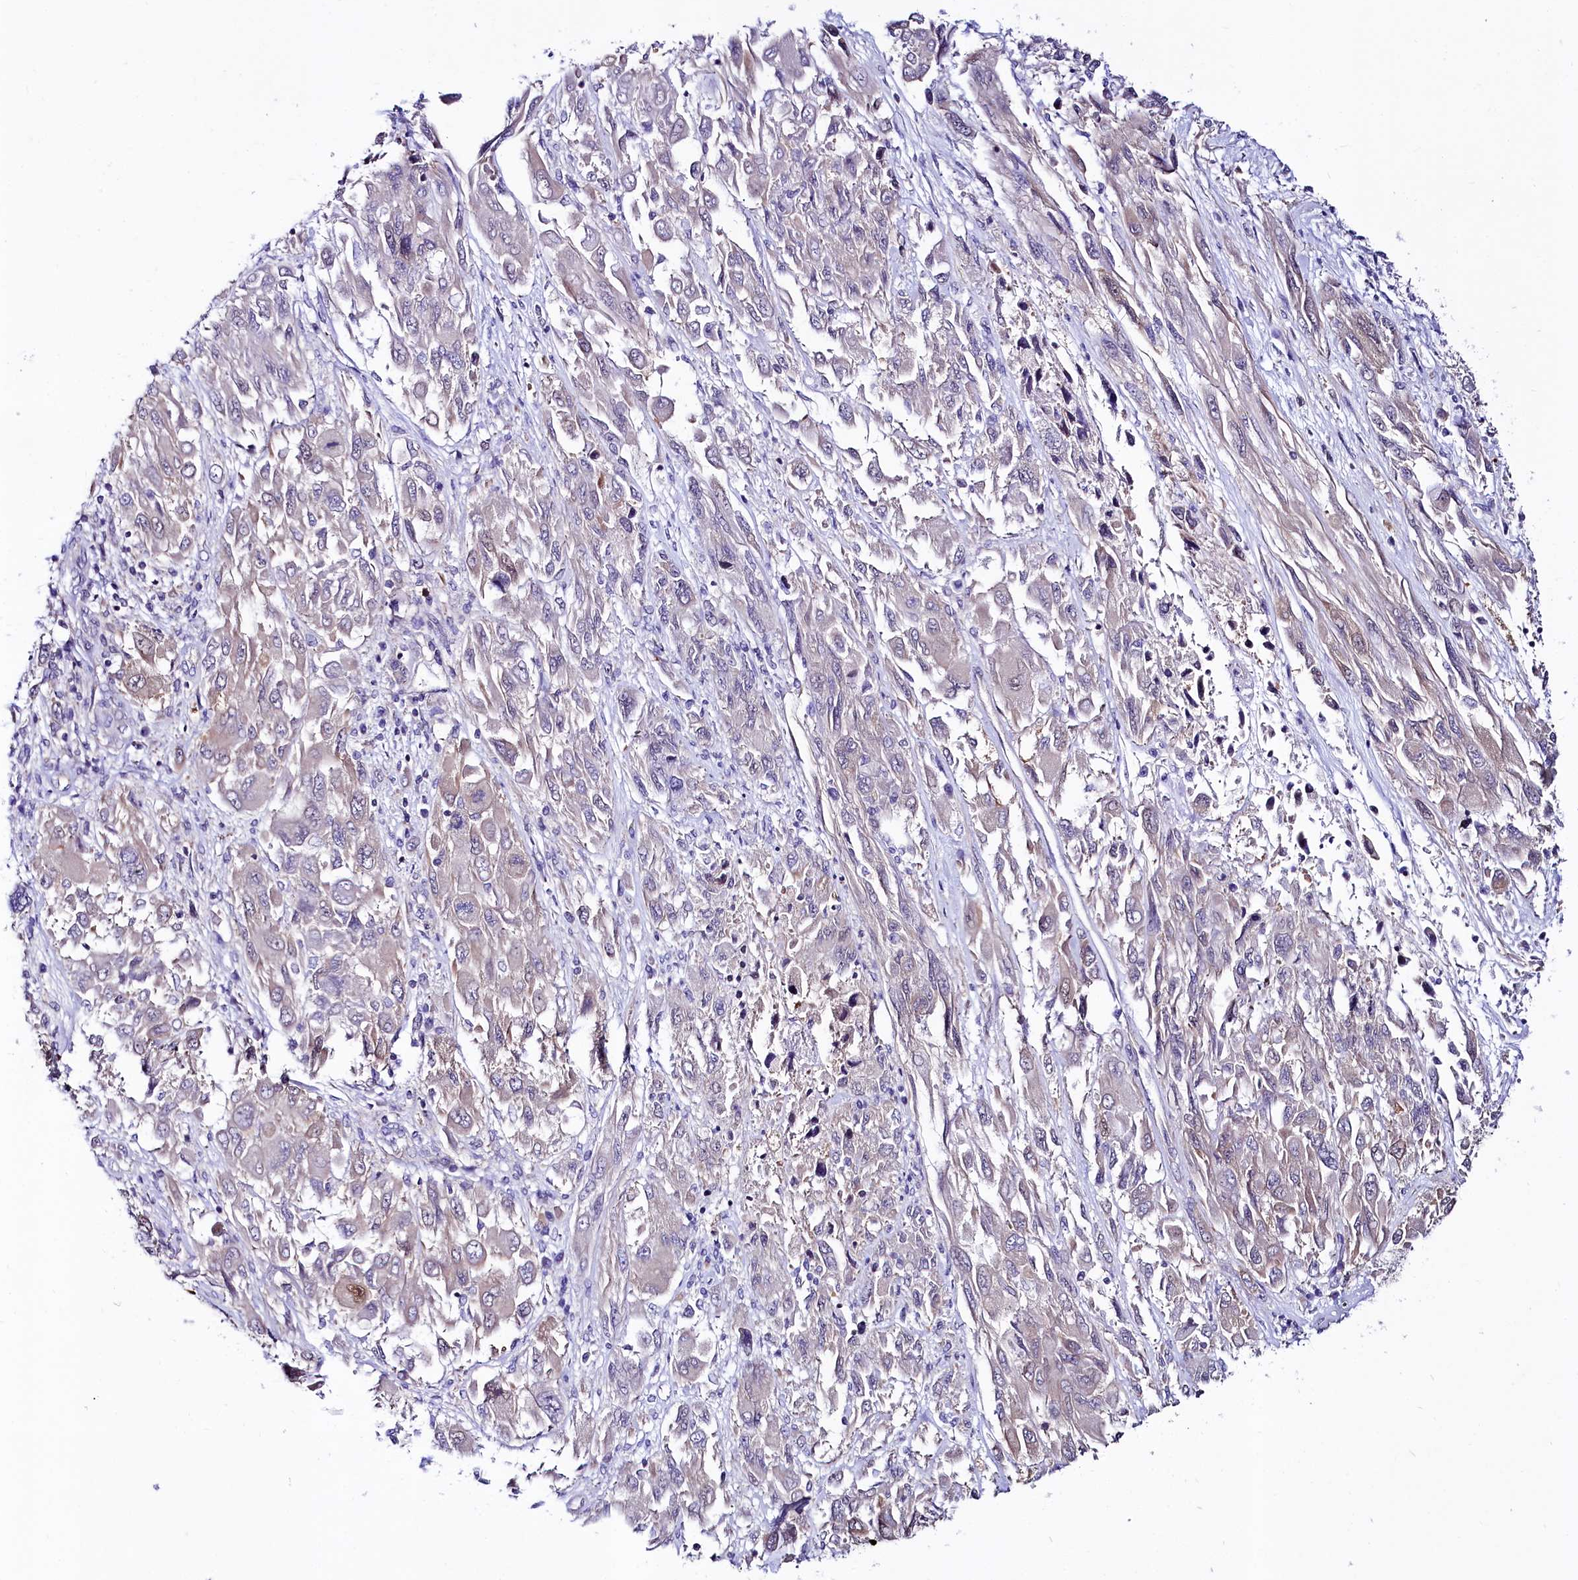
{"staining": {"intensity": "negative", "quantity": "none", "location": "none"}, "tissue": "melanoma", "cell_type": "Tumor cells", "image_type": "cancer", "snomed": [{"axis": "morphology", "description": "Malignant melanoma, NOS"}, {"axis": "topography", "description": "Skin"}], "caption": "Immunohistochemistry image of neoplastic tissue: human malignant melanoma stained with DAB (3,3'-diaminobenzidine) shows no significant protein expression in tumor cells. (DAB (3,3'-diaminobenzidine) IHC with hematoxylin counter stain).", "gene": "ABHD5", "patient": {"sex": "female", "age": 91}}